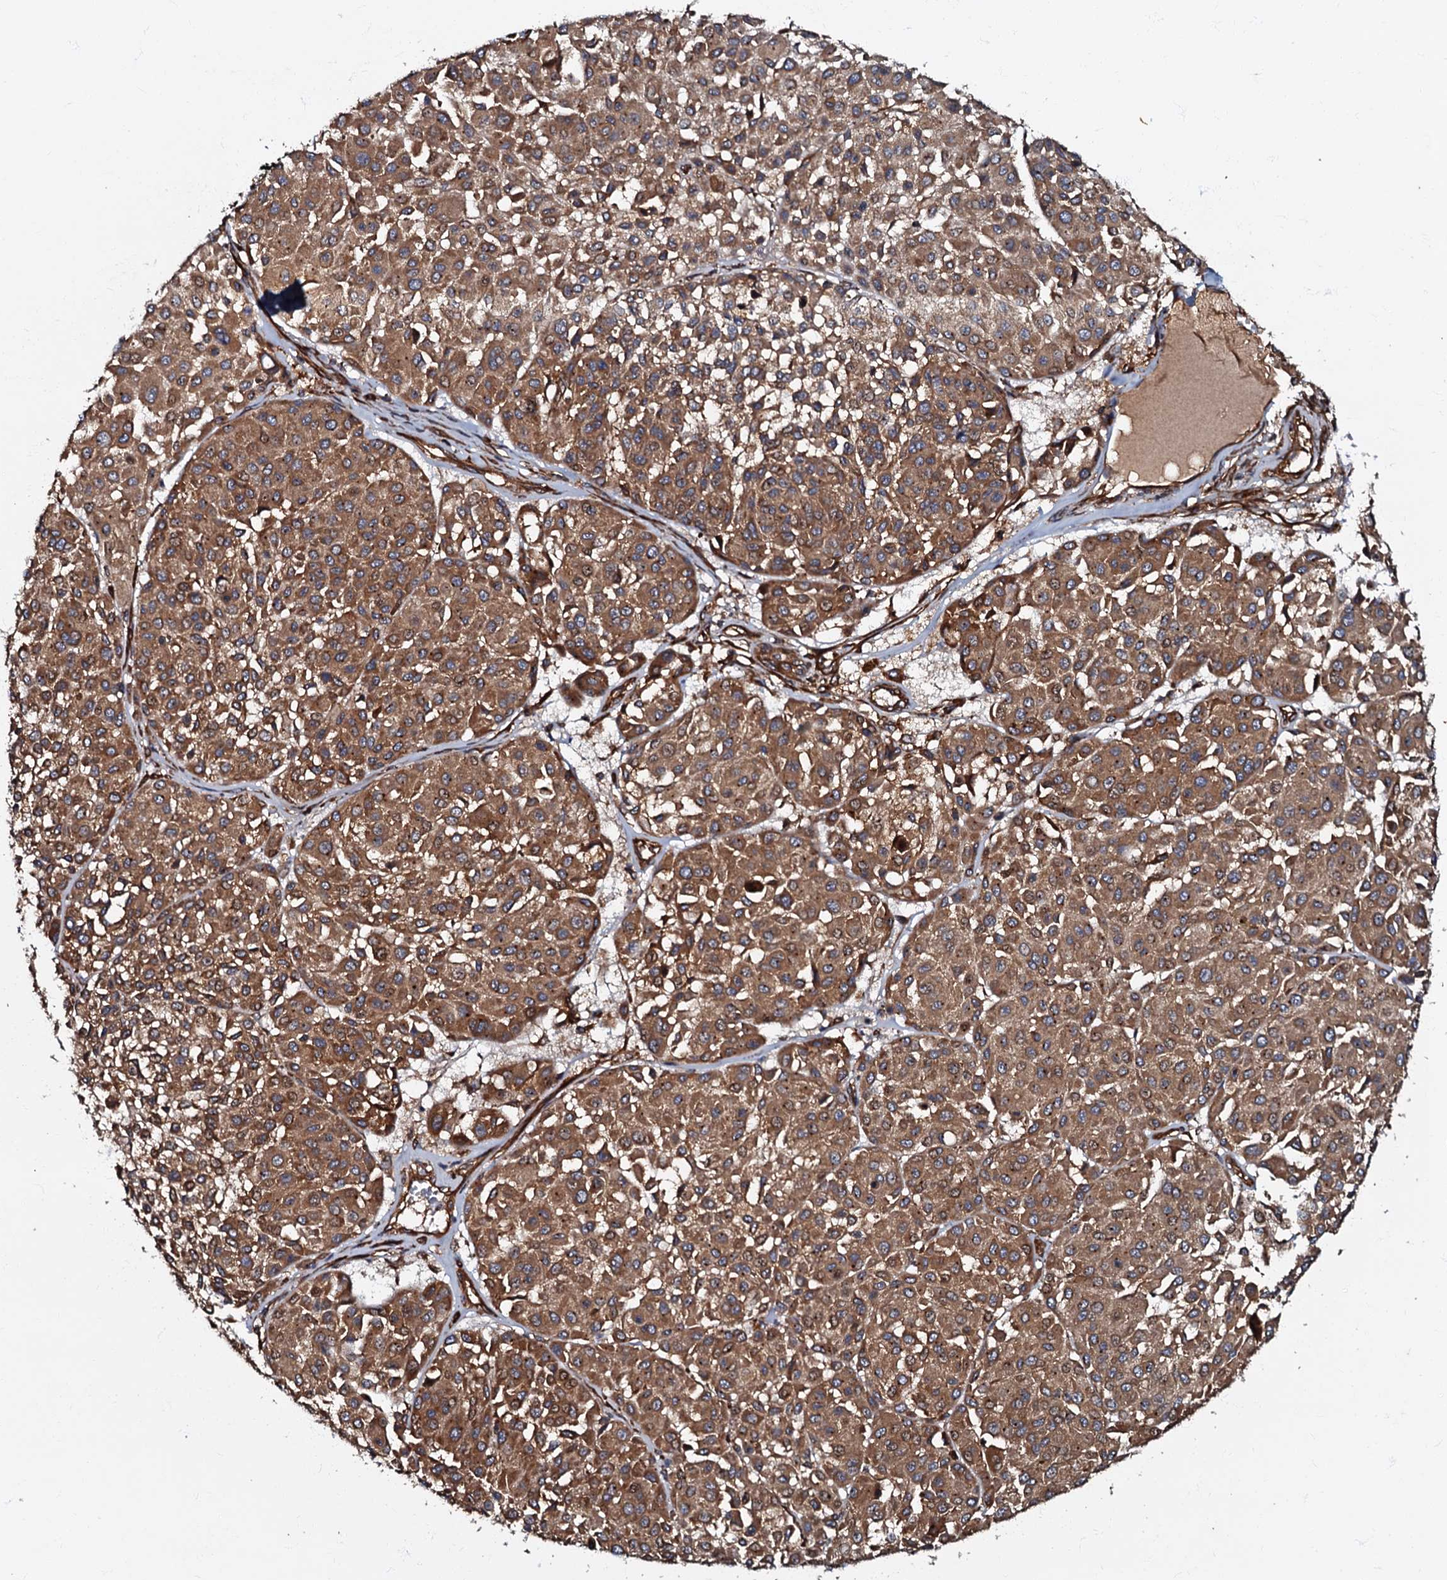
{"staining": {"intensity": "moderate", "quantity": ">75%", "location": "cytoplasmic/membranous"}, "tissue": "melanoma", "cell_type": "Tumor cells", "image_type": "cancer", "snomed": [{"axis": "morphology", "description": "Malignant melanoma, Metastatic site"}, {"axis": "topography", "description": "Soft tissue"}], "caption": "Immunohistochemistry histopathology image of melanoma stained for a protein (brown), which demonstrates medium levels of moderate cytoplasmic/membranous staining in about >75% of tumor cells.", "gene": "BLOC1S6", "patient": {"sex": "male", "age": 41}}